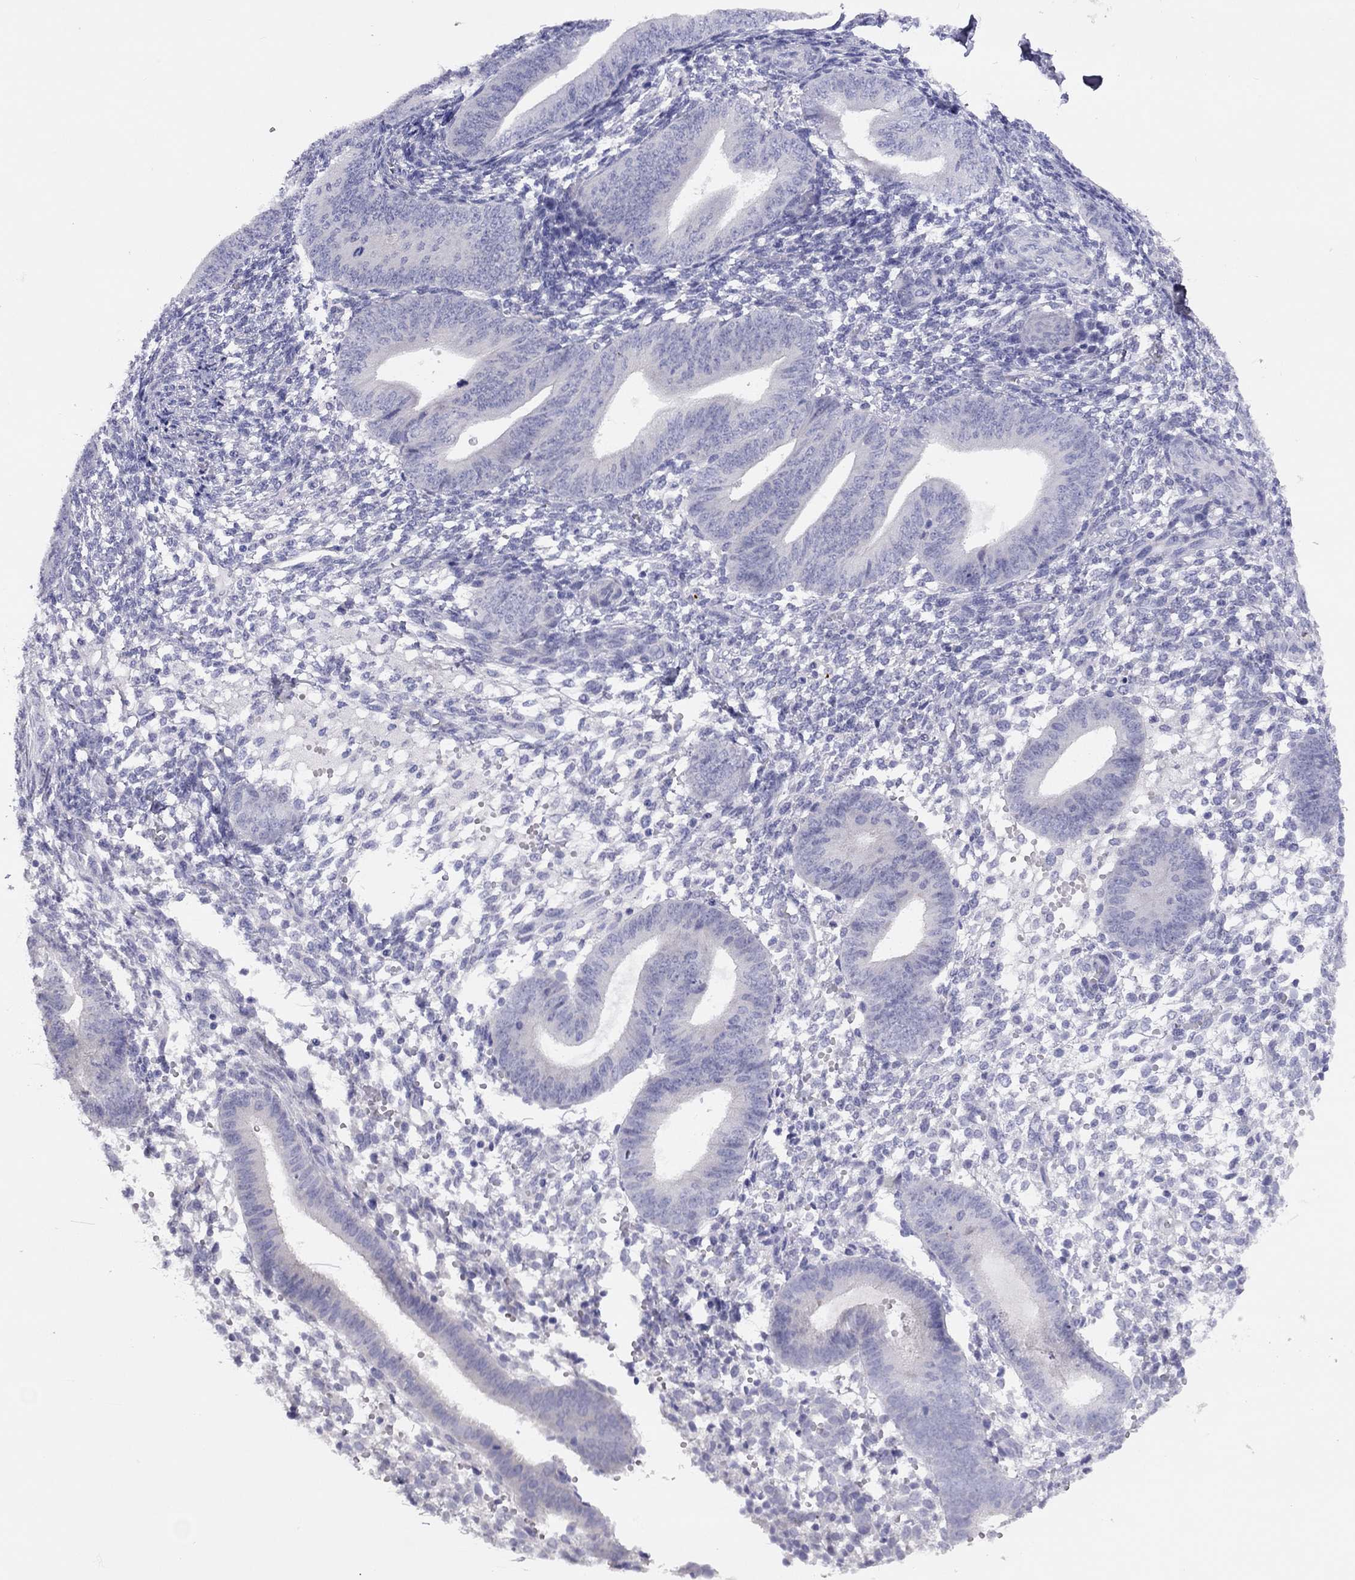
{"staining": {"intensity": "negative", "quantity": "none", "location": "none"}, "tissue": "endometrium", "cell_type": "Cells in endometrial stroma", "image_type": "normal", "snomed": [{"axis": "morphology", "description": "Normal tissue, NOS"}, {"axis": "topography", "description": "Endometrium"}], "caption": "High power microscopy histopathology image of an immunohistochemistry photomicrograph of unremarkable endometrium, revealing no significant expression in cells in endometrial stroma. (DAB (3,3'-diaminobenzidine) immunohistochemistry (IHC) with hematoxylin counter stain).", "gene": "LRIT2", "patient": {"sex": "female", "age": 39}}